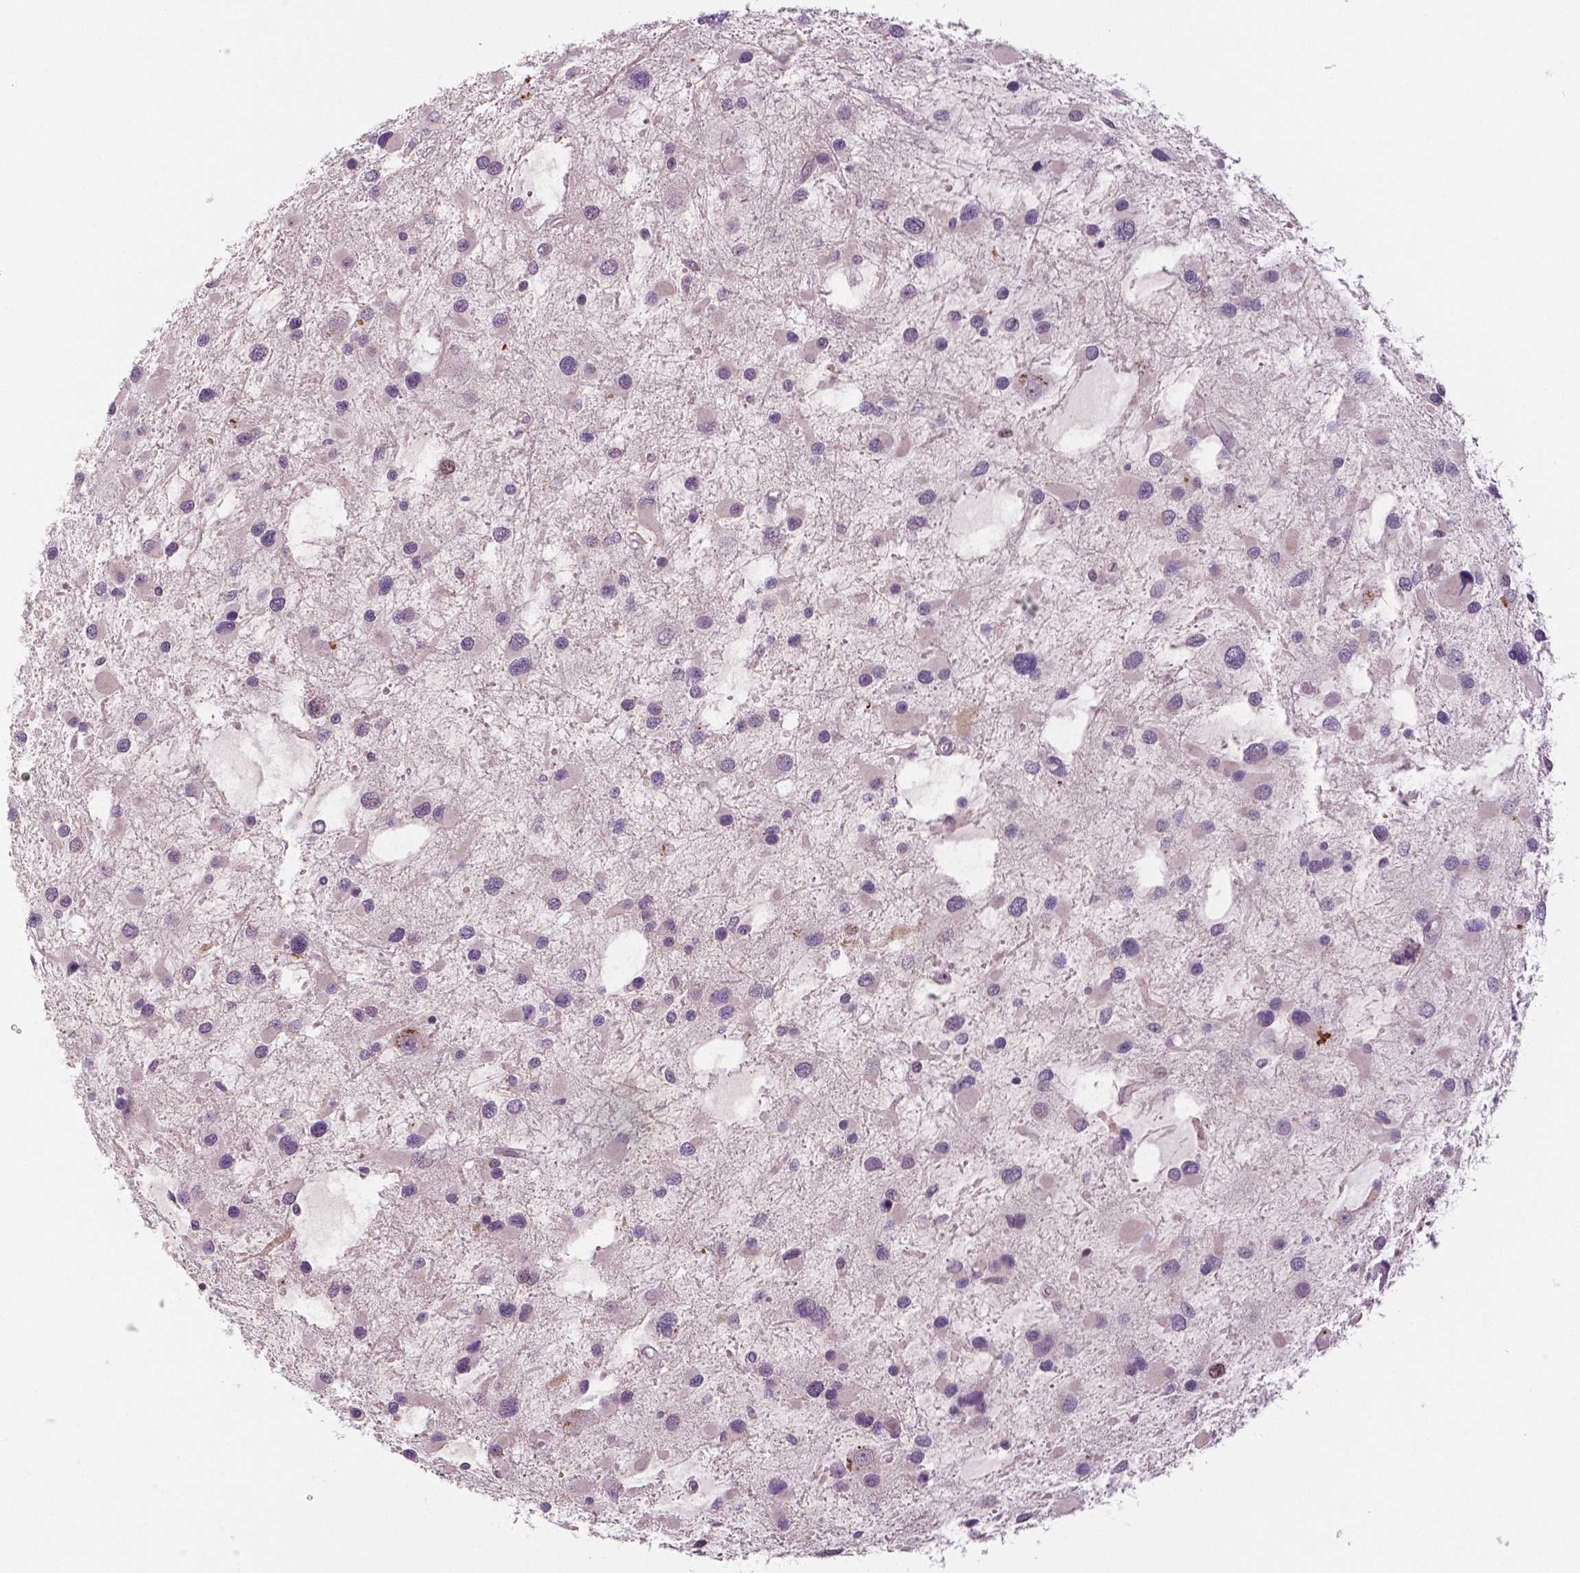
{"staining": {"intensity": "weak", "quantity": "<25%", "location": "nuclear"}, "tissue": "glioma", "cell_type": "Tumor cells", "image_type": "cancer", "snomed": [{"axis": "morphology", "description": "Glioma, malignant, Low grade"}, {"axis": "topography", "description": "Brain"}], "caption": "This is a micrograph of immunohistochemistry staining of malignant glioma (low-grade), which shows no staining in tumor cells. (DAB IHC visualized using brightfield microscopy, high magnification).", "gene": "MKI67", "patient": {"sex": "female", "age": 32}}